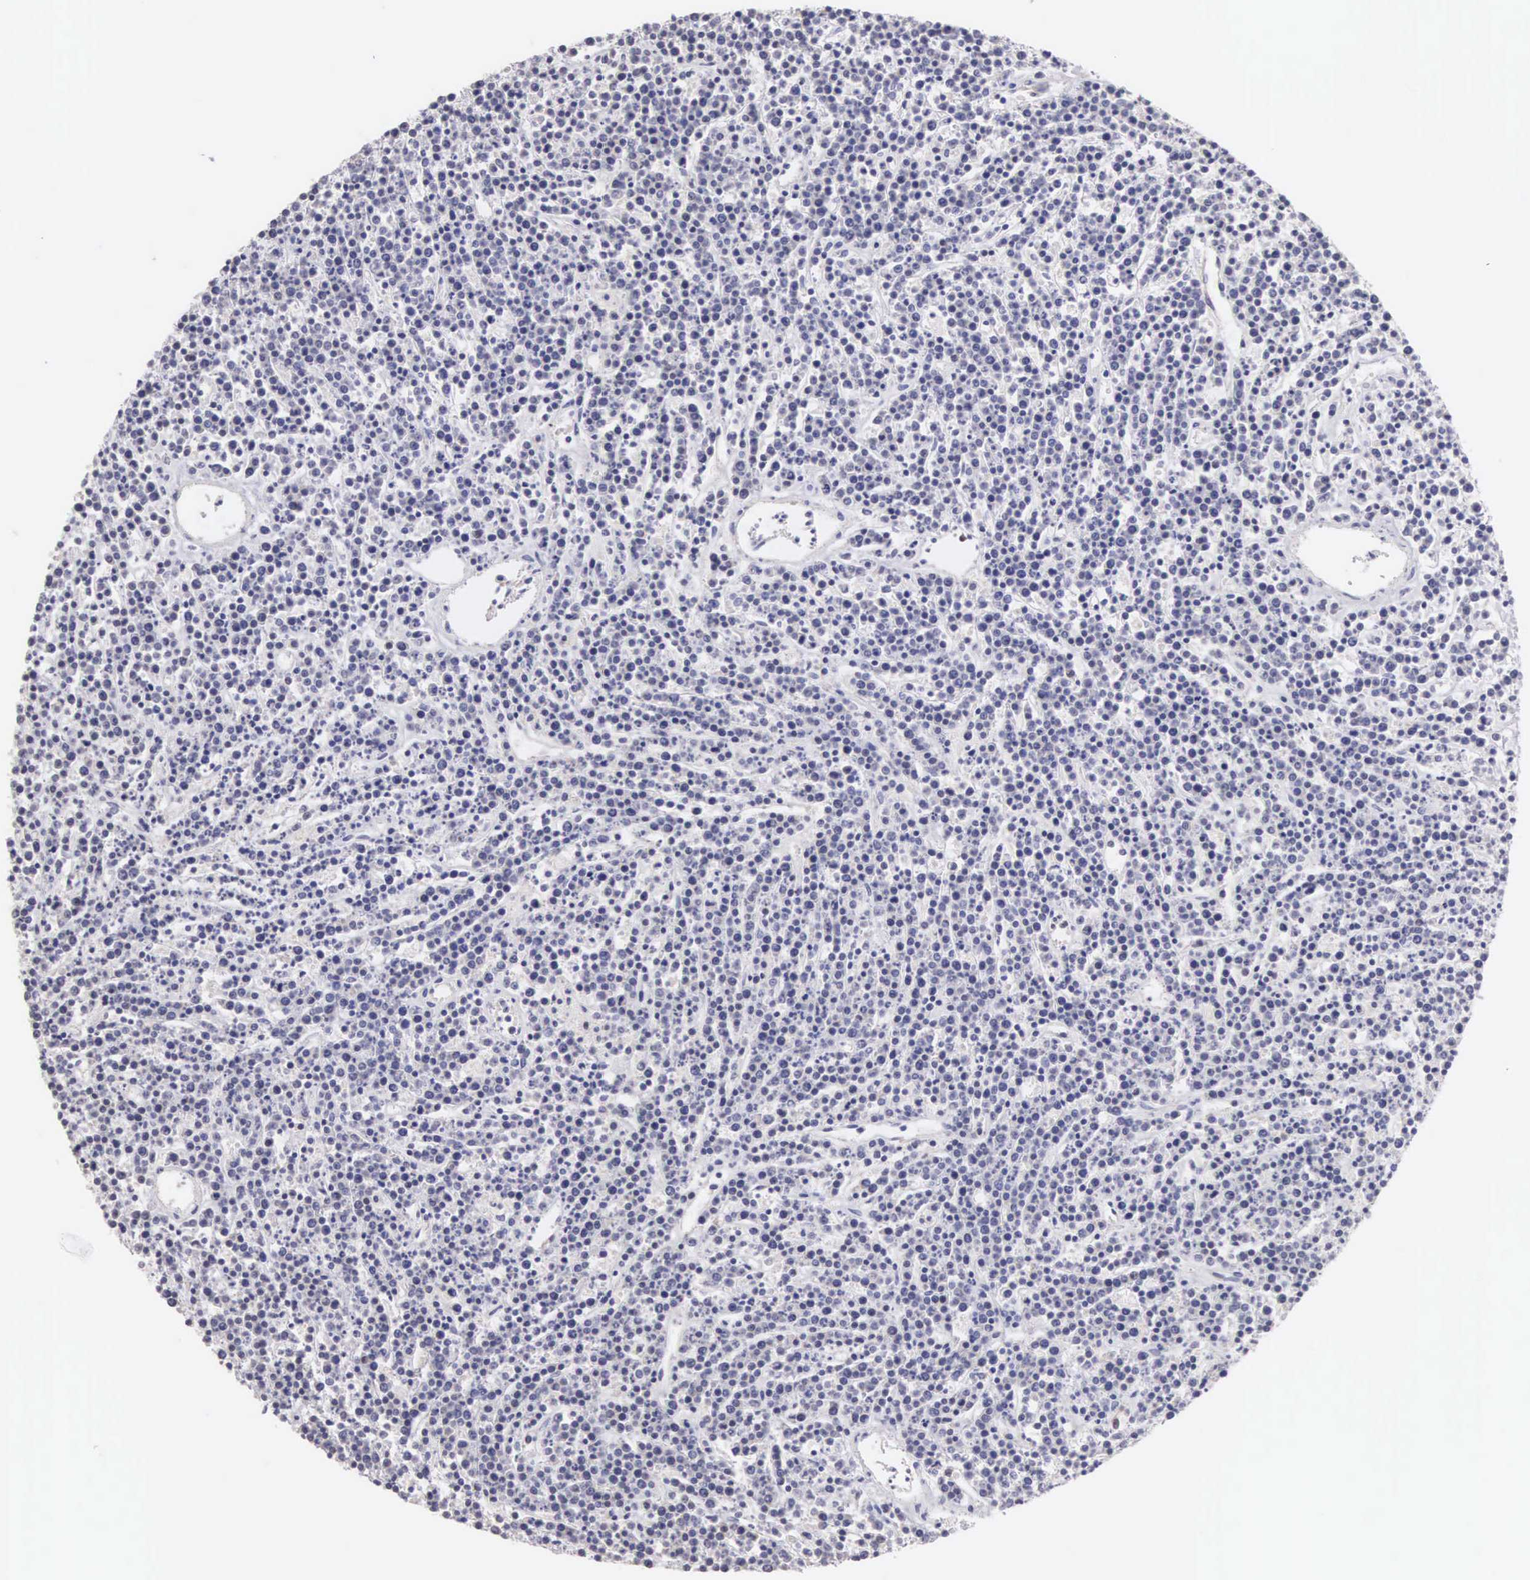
{"staining": {"intensity": "negative", "quantity": "none", "location": "none"}, "tissue": "lymphoma", "cell_type": "Tumor cells", "image_type": "cancer", "snomed": [{"axis": "morphology", "description": "Malignant lymphoma, non-Hodgkin's type, High grade"}, {"axis": "topography", "description": "Ovary"}], "caption": "High-grade malignant lymphoma, non-Hodgkin's type stained for a protein using immunohistochemistry displays no staining tumor cells.", "gene": "PIR", "patient": {"sex": "female", "age": 56}}